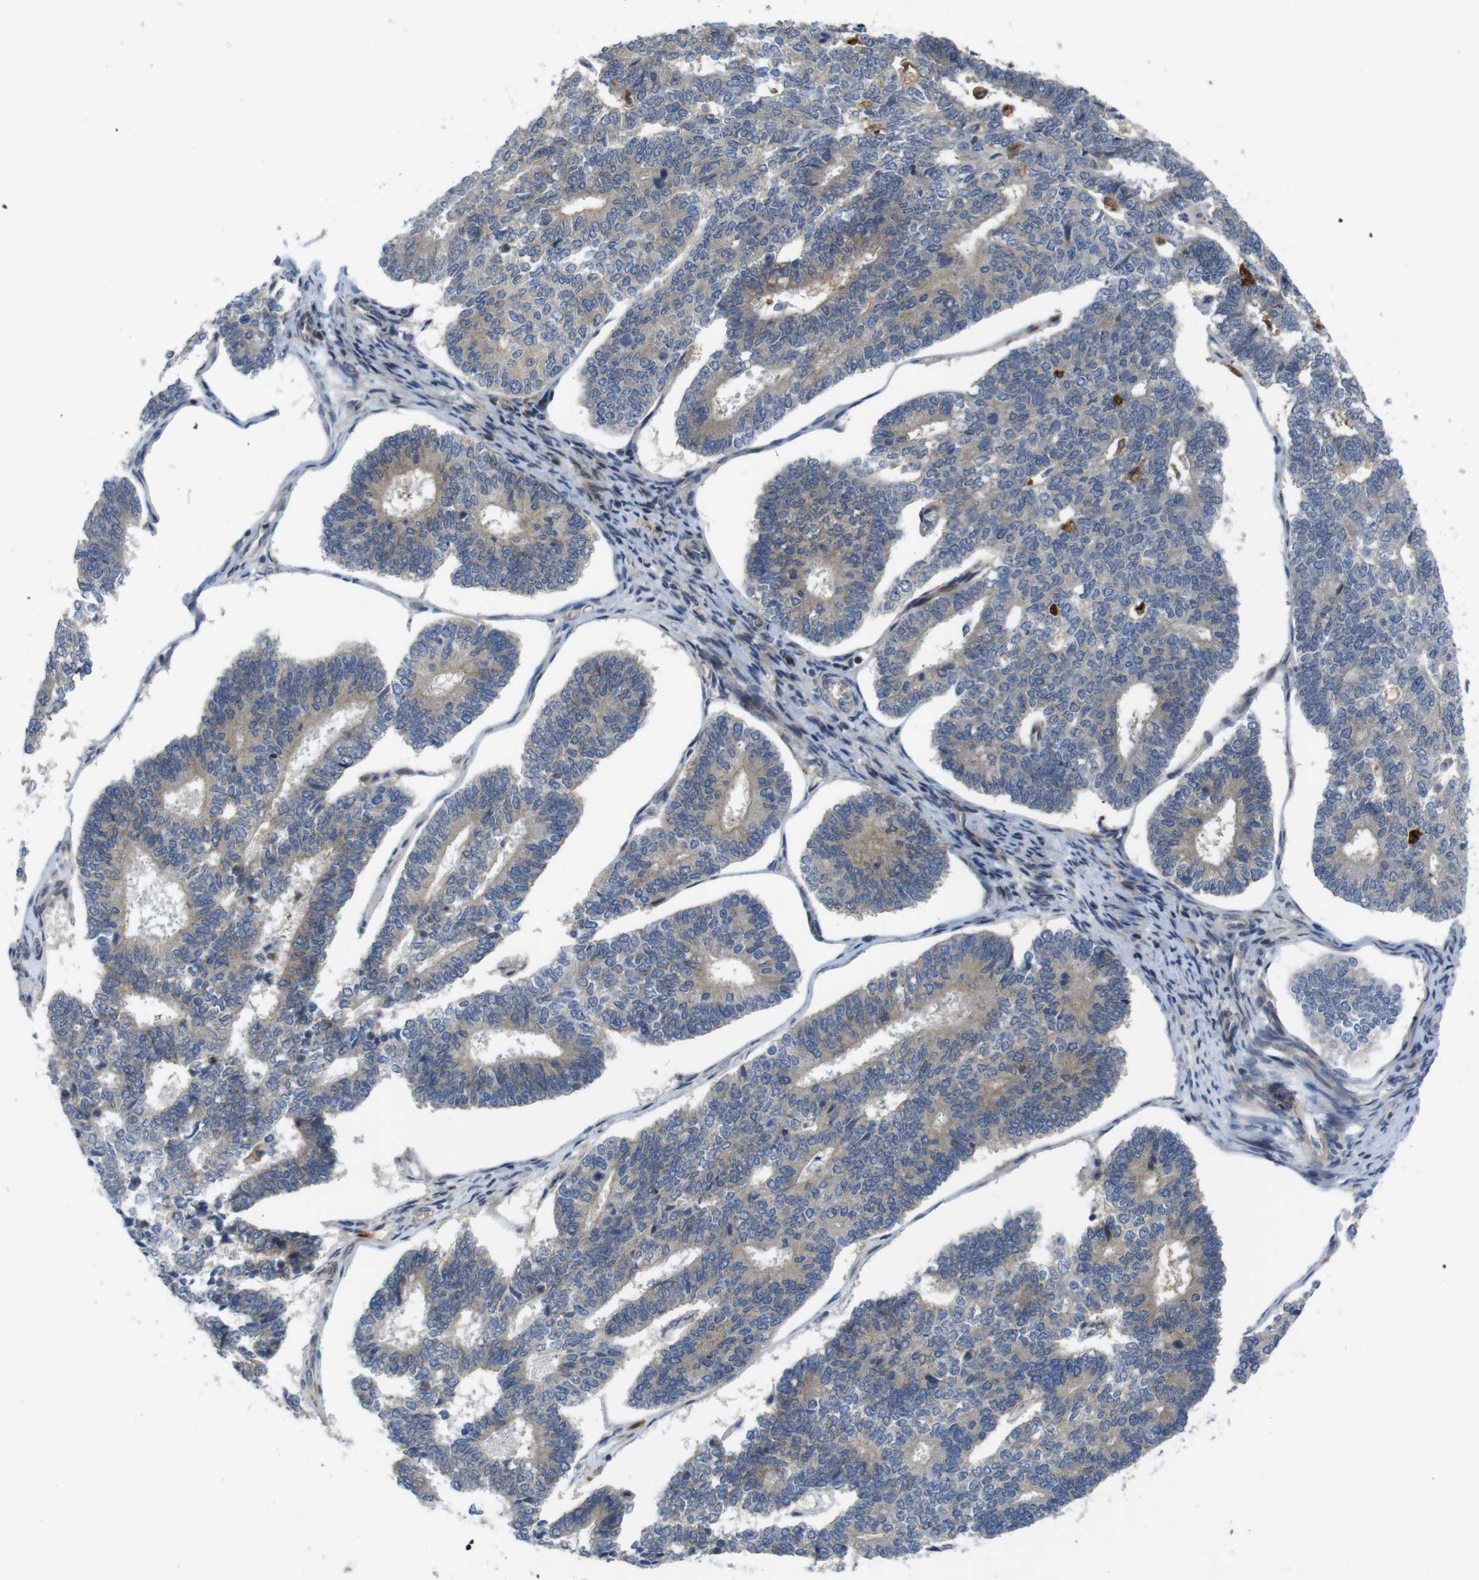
{"staining": {"intensity": "weak", "quantity": ">75%", "location": "cytoplasmic/membranous"}, "tissue": "endometrial cancer", "cell_type": "Tumor cells", "image_type": "cancer", "snomed": [{"axis": "morphology", "description": "Adenocarcinoma, NOS"}, {"axis": "topography", "description": "Endometrium"}], "caption": "Adenocarcinoma (endometrial) stained for a protein exhibits weak cytoplasmic/membranous positivity in tumor cells. Nuclei are stained in blue.", "gene": "ROBO2", "patient": {"sex": "female", "age": 70}}